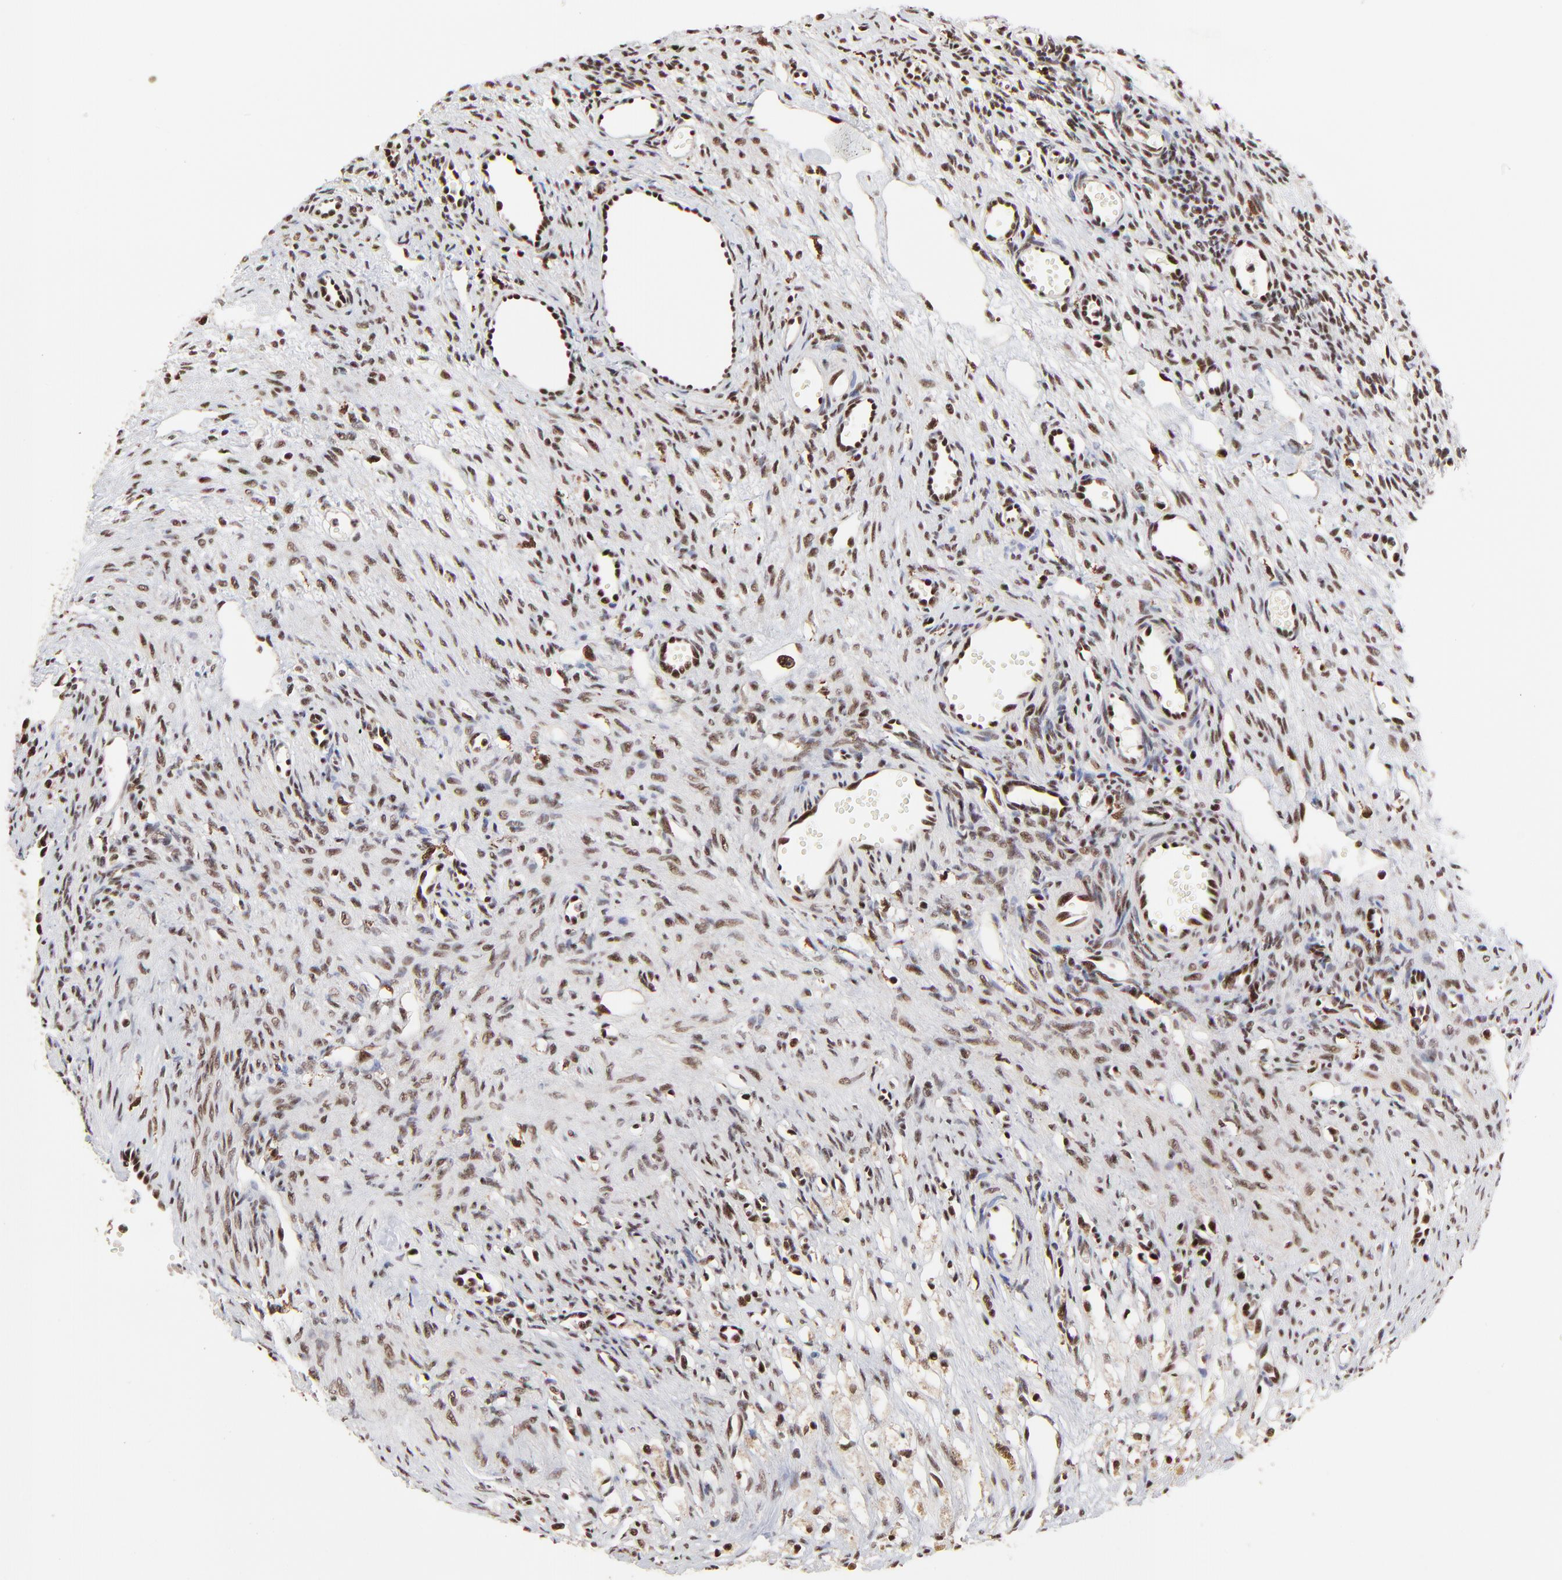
{"staining": {"intensity": "weak", "quantity": "25%-75%", "location": "nuclear"}, "tissue": "ovary", "cell_type": "Ovarian stroma cells", "image_type": "normal", "snomed": [{"axis": "morphology", "description": "Normal tissue, NOS"}, {"axis": "topography", "description": "Ovary"}], "caption": "High-power microscopy captured an immunohistochemistry (IHC) photomicrograph of unremarkable ovary, revealing weak nuclear expression in approximately 25%-75% of ovarian stroma cells. (Stains: DAB (3,3'-diaminobenzidine) in brown, nuclei in blue, Microscopy: brightfield microscopy at high magnification).", "gene": "RBM22", "patient": {"sex": "female", "age": 33}}